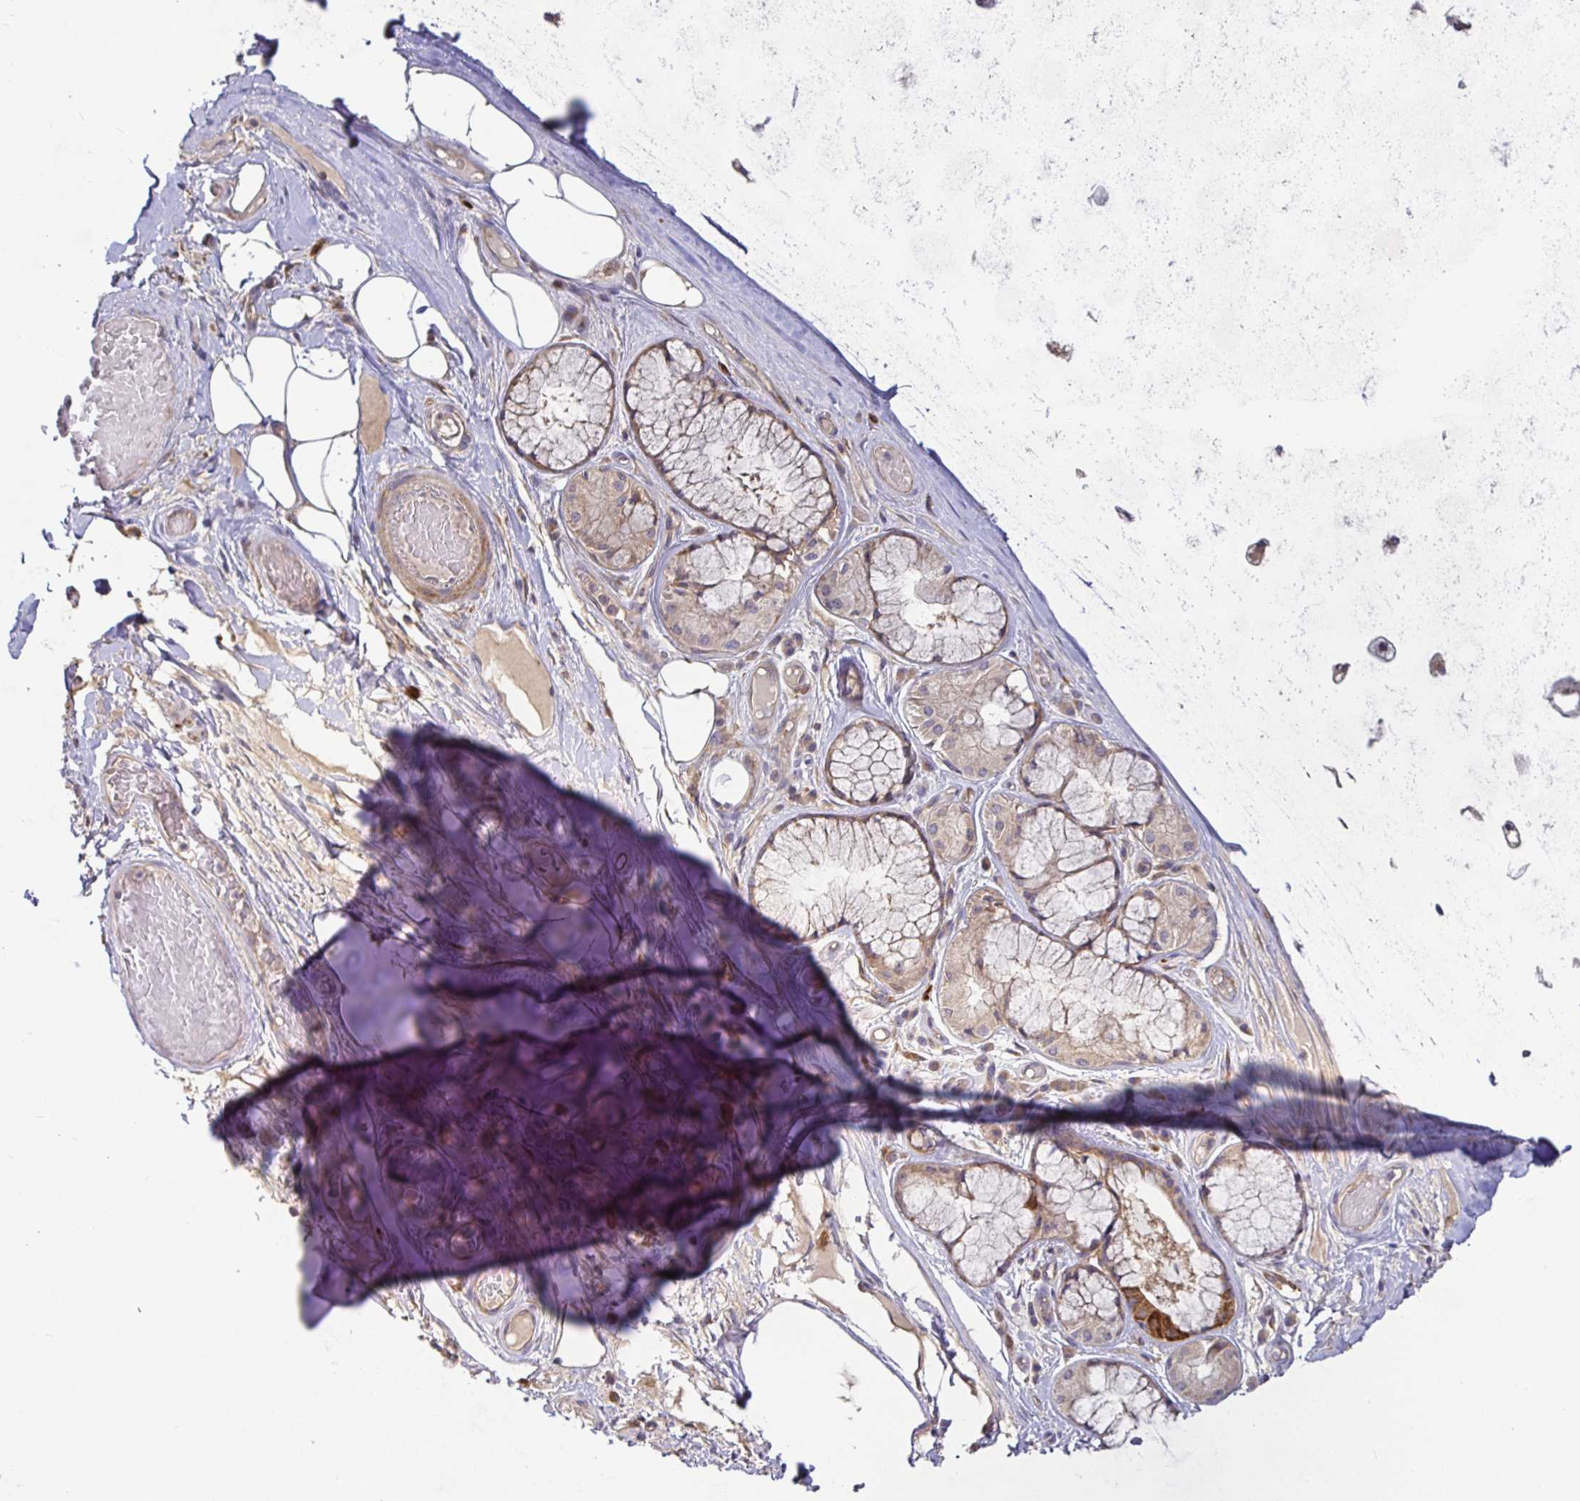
{"staining": {"intensity": "moderate", "quantity": ">75%", "location": "cytoplasmic/membranous"}, "tissue": "soft tissue", "cell_type": "Chondrocytes", "image_type": "normal", "snomed": [{"axis": "morphology", "description": "Normal tissue, NOS"}, {"axis": "topography", "description": "Cartilage tissue"}, {"axis": "topography", "description": "Bronchus"}], "caption": "Protein expression analysis of unremarkable soft tissue shows moderate cytoplasmic/membranous expression in about >75% of chondrocytes. (Brightfield microscopy of DAB IHC at high magnification).", "gene": "SNX8", "patient": {"sex": "male", "age": 64}}